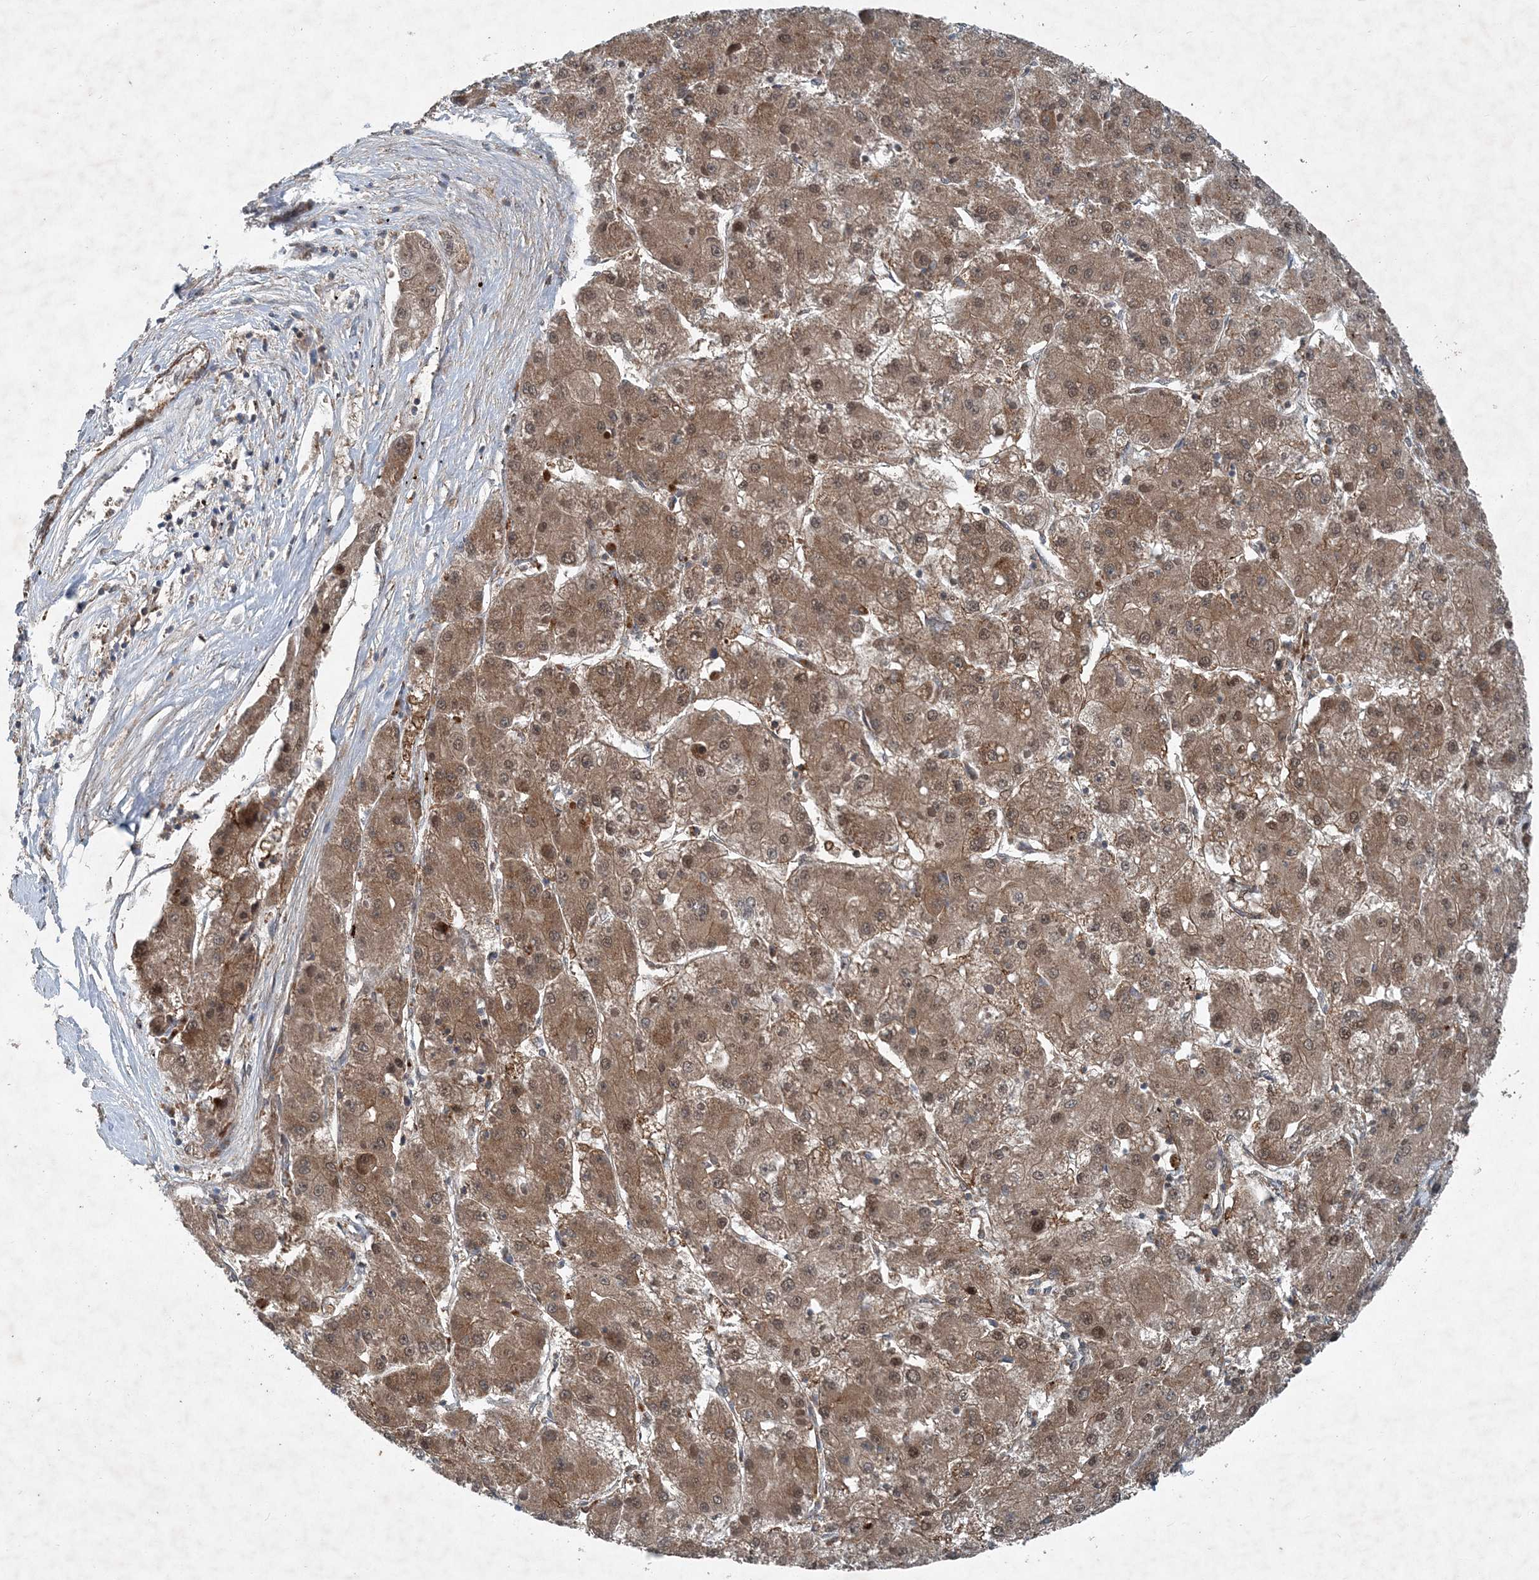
{"staining": {"intensity": "moderate", "quantity": ">75%", "location": "cytoplasmic/membranous,nuclear"}, "tissue": "liver cancer", "cell_type": "Tumor cells", "image_type": "cancer", "snomed": [{"axis": "morphology", "description": "Carcinoma, Hepatocellular, NOS"}, {"axis": "topography", "description": "Liver"}], "caption": "Liver cancer stained with a protein marker exhibits moderate staining in tumor cells.", "gene": "NDUFA2", "patient": {"sex": "female", "age": 73}}